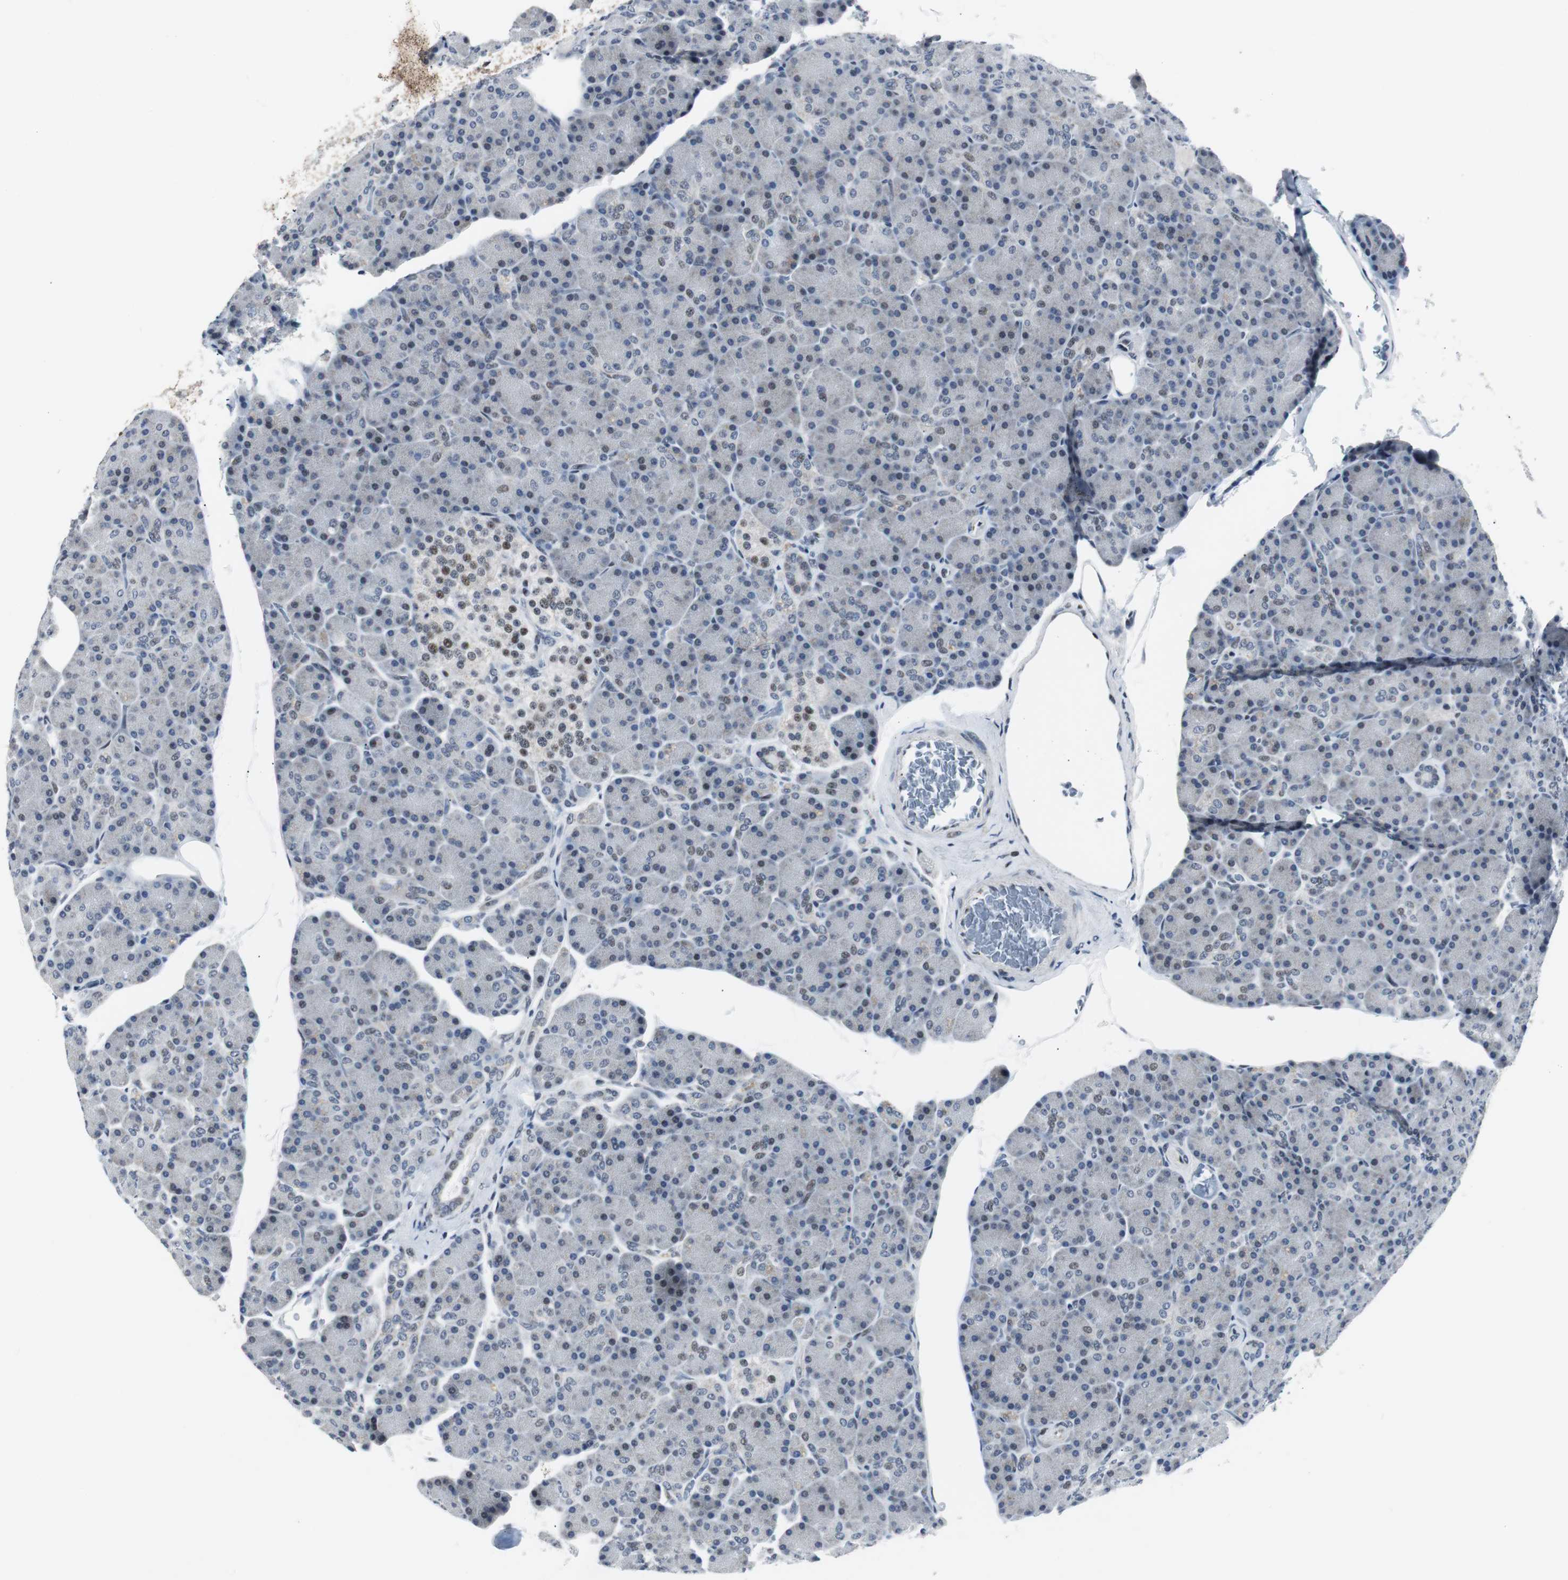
{"staining": {"intensity": "weak", "quantity": "<25%", "location": "nuclear"}, "tissue": "pancreas", "cell_type": "Exocrine glandular cells", "image_type": "normal", "snomed": [{"axis": "morphology", "description": "Normal tissue, NOS"}, {"axis": "topography", "description": "Pancreas"}], "caption": "A photomicrograph of human pancreas is negative for staining in exocrine glandular cells.", "gene": "MTA1", "patient": {"sex": "female", "age": 43}}